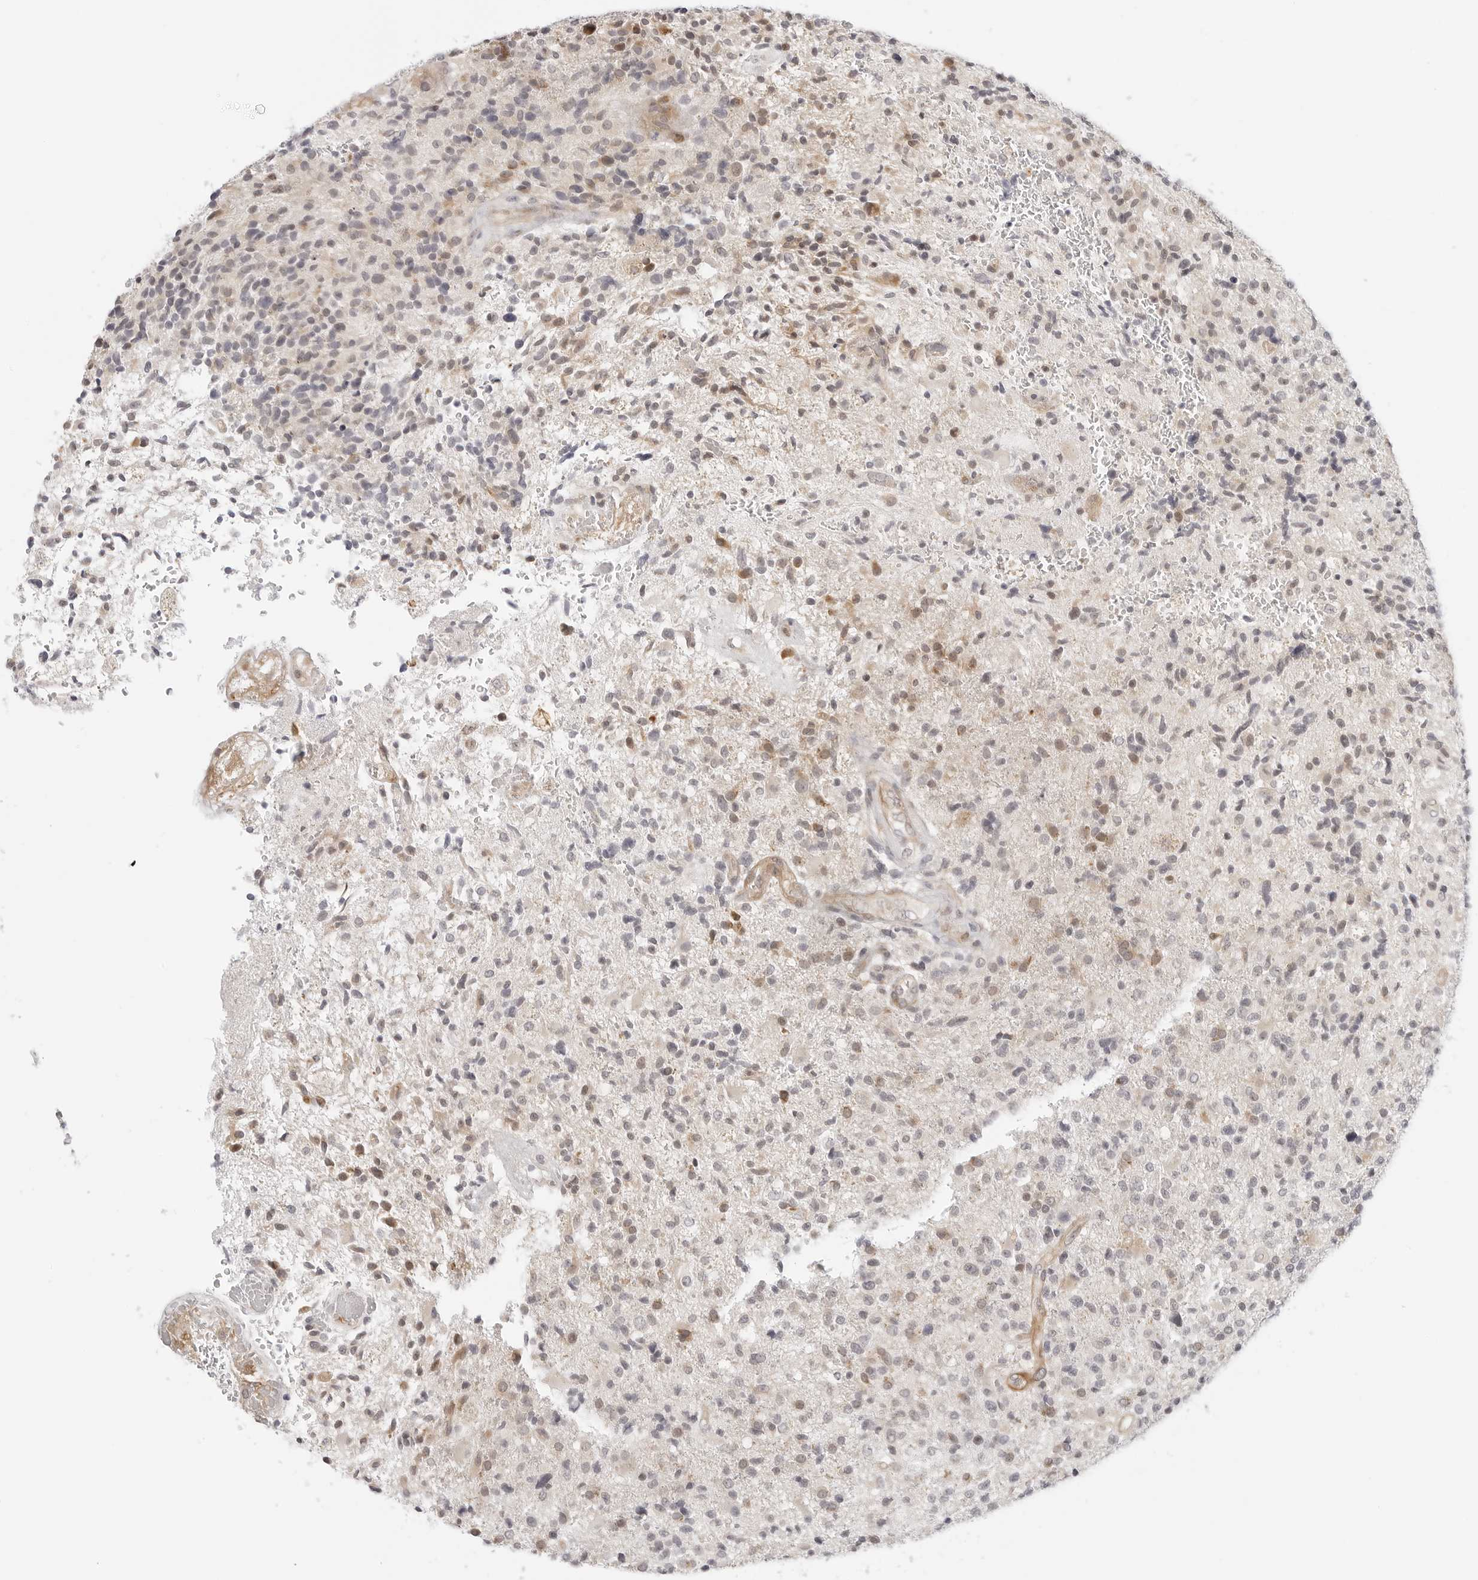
{"staining": {"intensity": "moderate", "quantity": "<25%", "location": "cytoplasmic/membranous"}, "tissue": "glioma", "cell_type": "Tumor cells", "image_type": "cancer", "snomed": [{"axis": "morphology", "description": "Glioma, malignant, High grade"}, {"axis": "topography", "description": "Brain"}], "caption": "Malignant high-grade glioma stained for a protein (brown) displays moderate cytoplasmic/membranous positive positivity in about <25% of tumor cells.", "gene": "TCP1", "patient": {"sex": "male", "age": 72}}